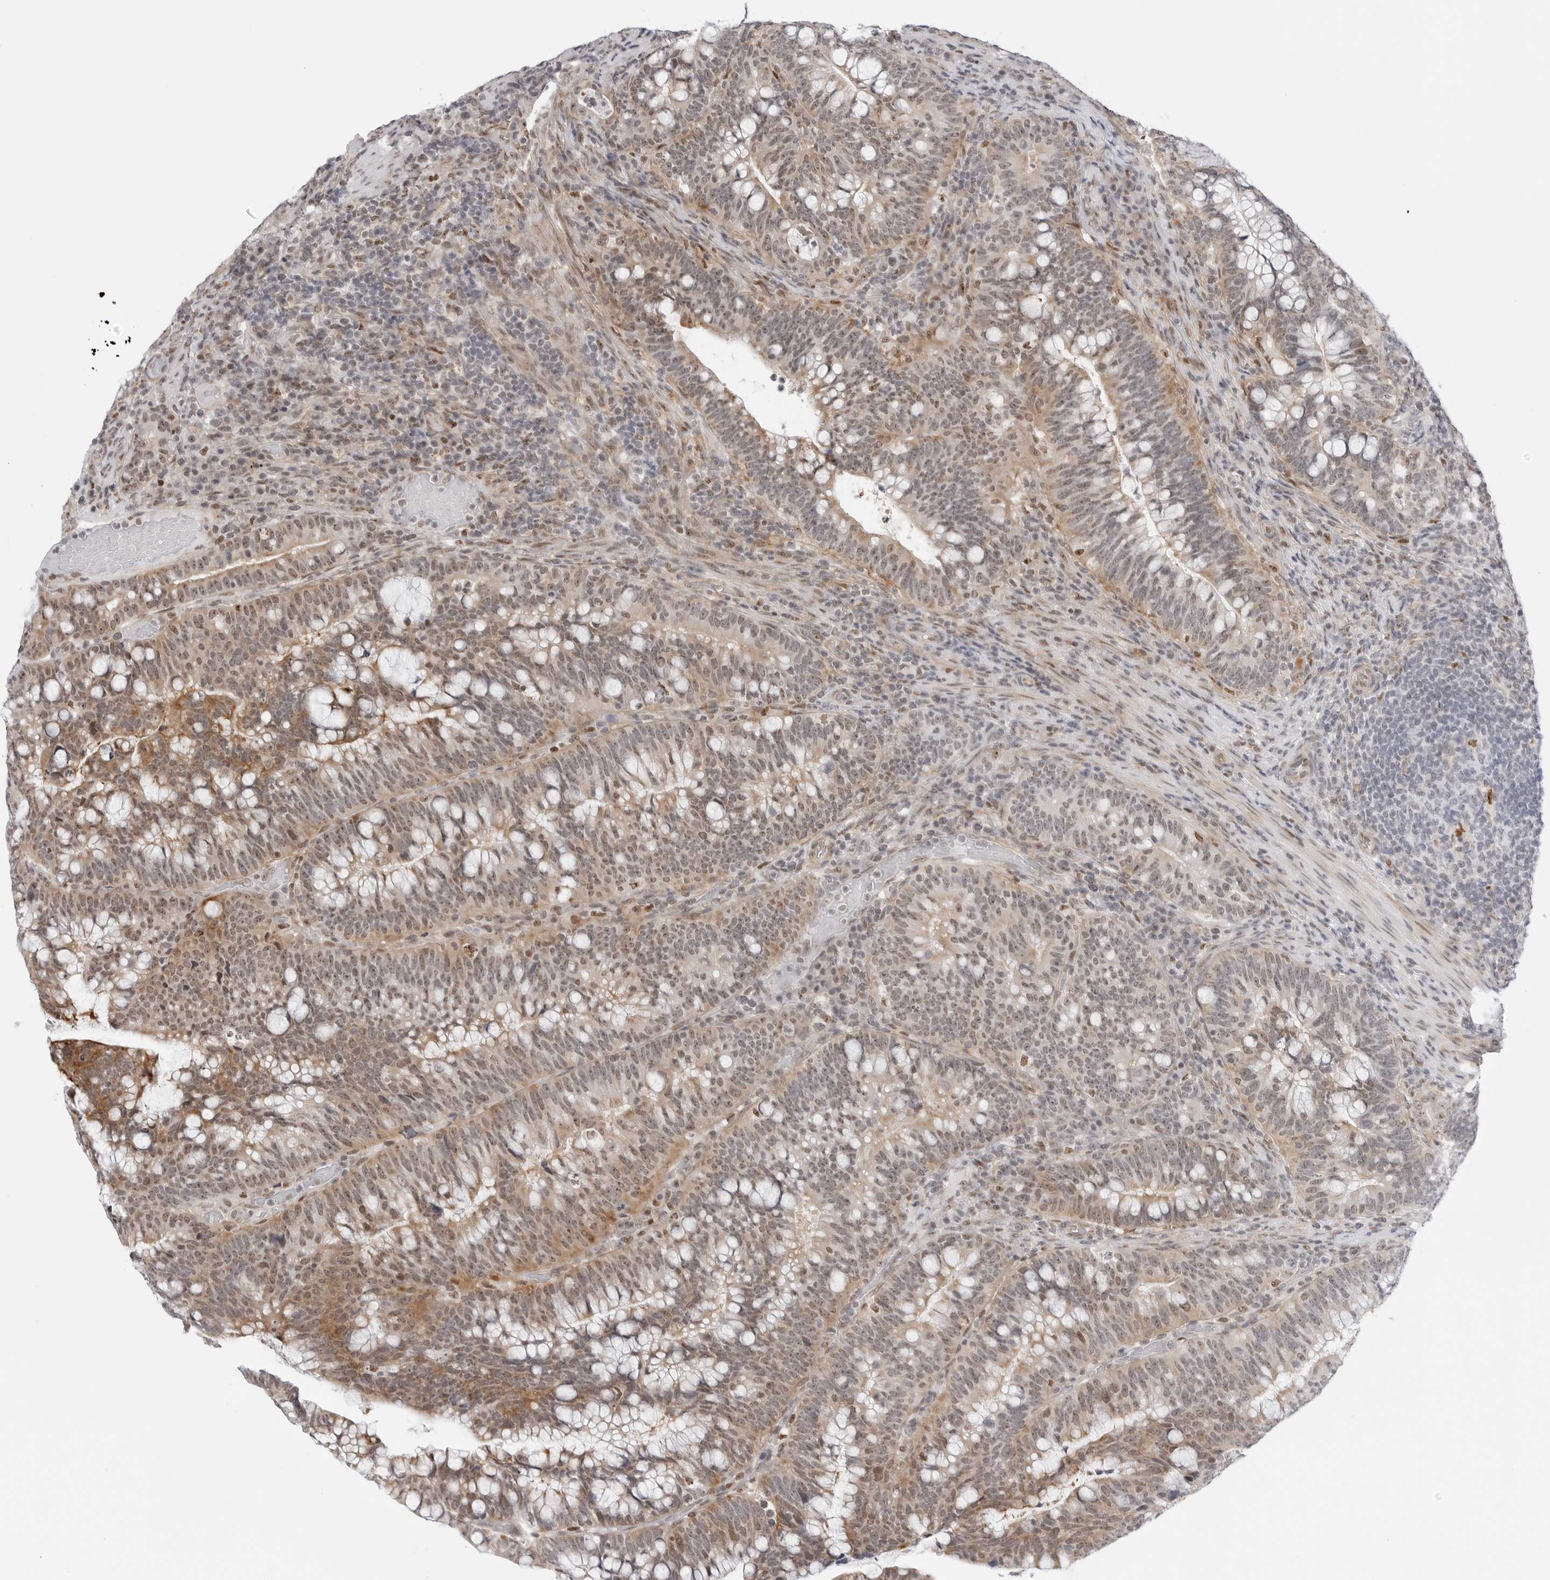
{"staining": {"intensity": "moderate", "quantity": ">75%", "location": "cytoplasmic/membranous,nuclear"}, "tissue": "colorectal cancer", "cell_type": "Tumor cells", "image_type": "cancer", "snomed": [{"axis": "morphology", "description": "Adenocarcinoma, NOS"}, {"axis": "topography", "description": "Colon"}], "caption": "This histopathology image exhibits adenocarcinoma (colorectal) stained with IHC to label a protein in brown. The cytoplasmic/membranous and nuclear of tumor cells show moderate positivity for the protein. Nuclei are counter-stained blue.", "gene": "C1orf162", "patient": {"sex": "female", "age": 66}}